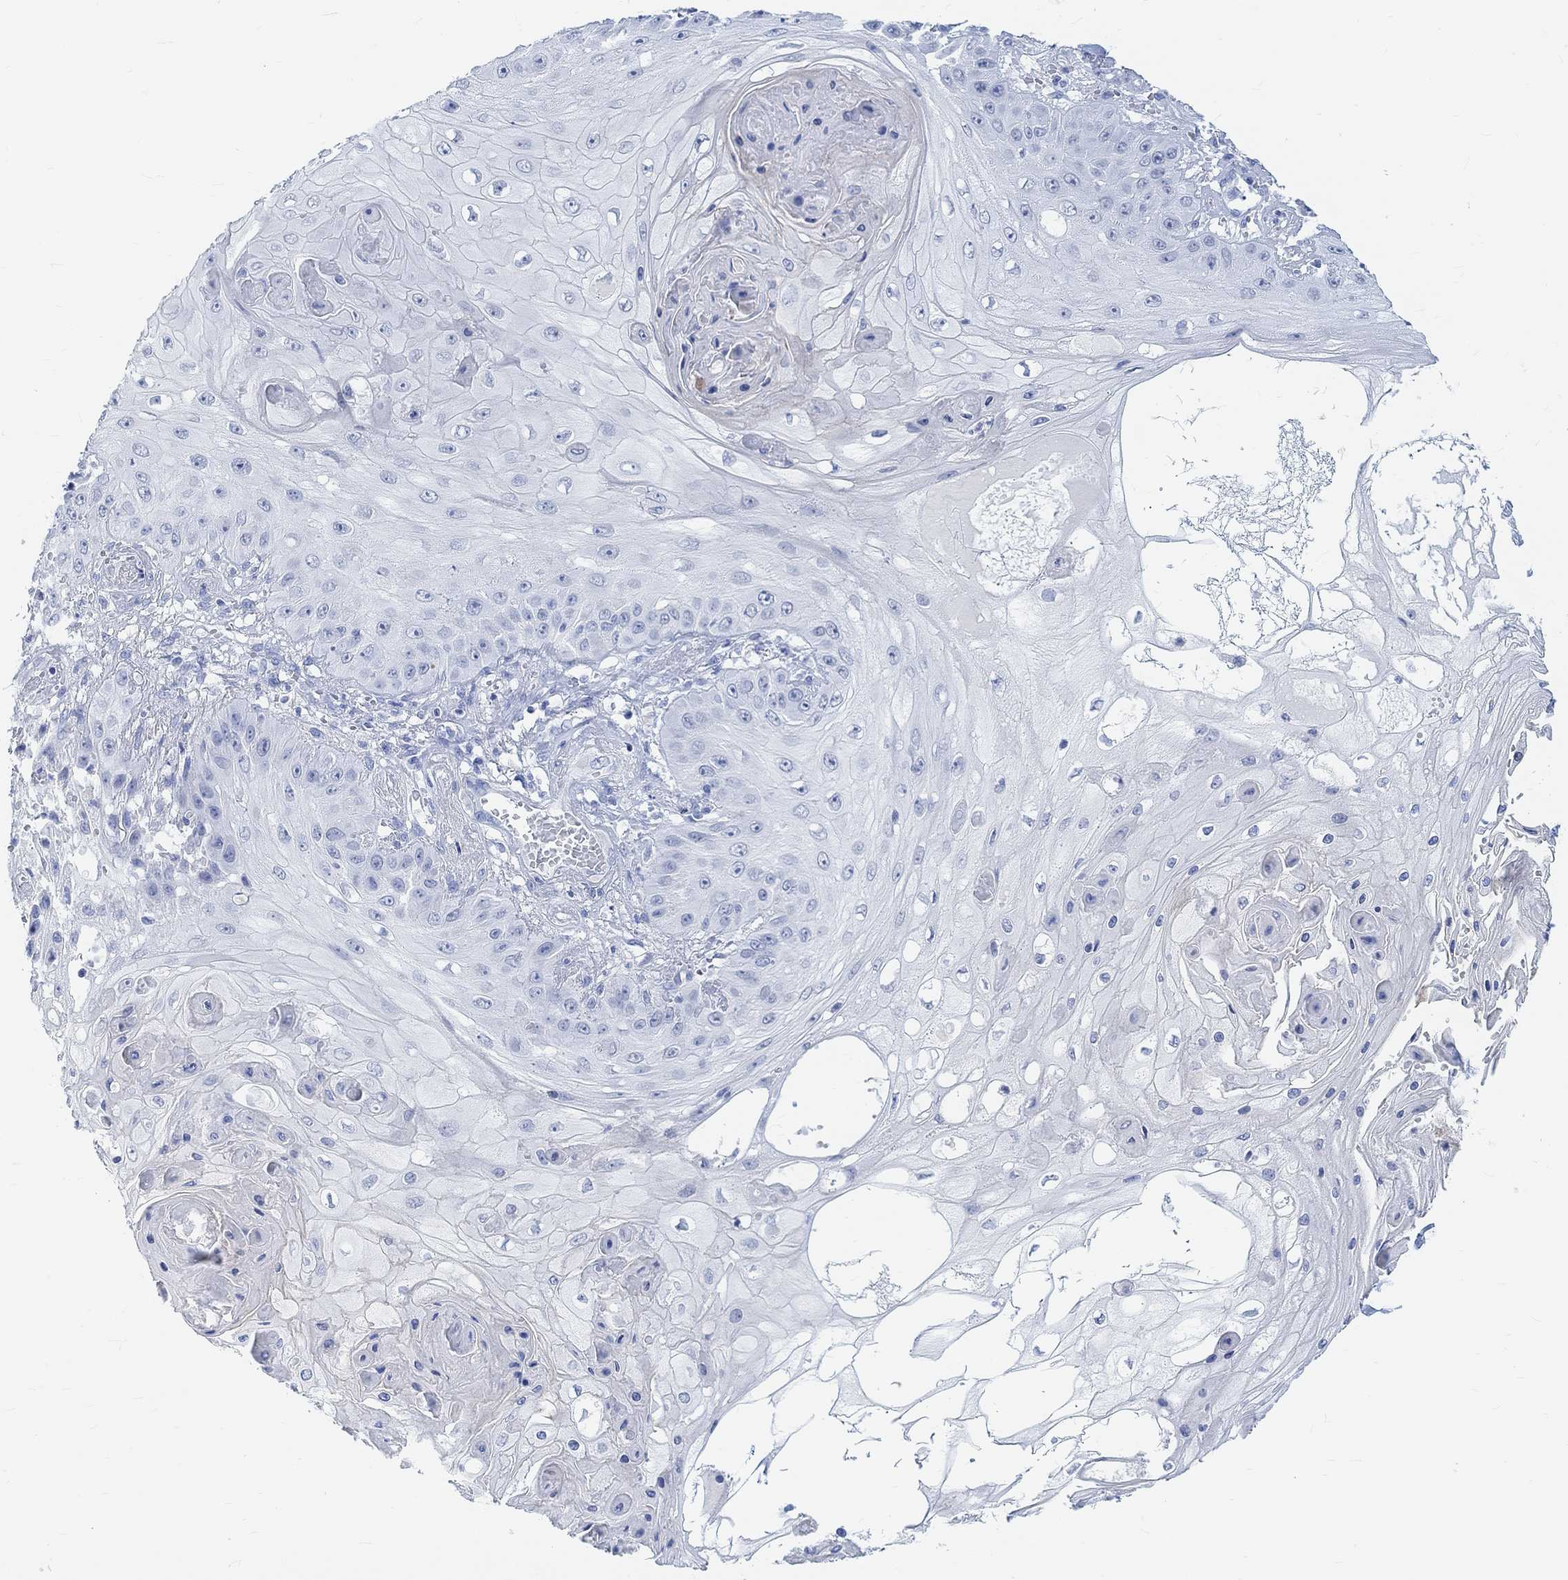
{"staining": {"intensity": "negative", "quantity": "none", "location": "none"}, "tissue": "skin cancer", "cell_type": "Tumor cells", "image_type": "cancer", "snomed": [{"axis": "morphology", "description": "Squamous cell carcinoma, NOS"}, {"axis": "topography", "description": "Skin"}], "caption": "This is a image of immunohistochemistry staining of squamous cell carcinoma (skin), which shows no positivity in tumor cells.", "gene": "ENO4", "patient": {"sex": "male", "age": 70}}